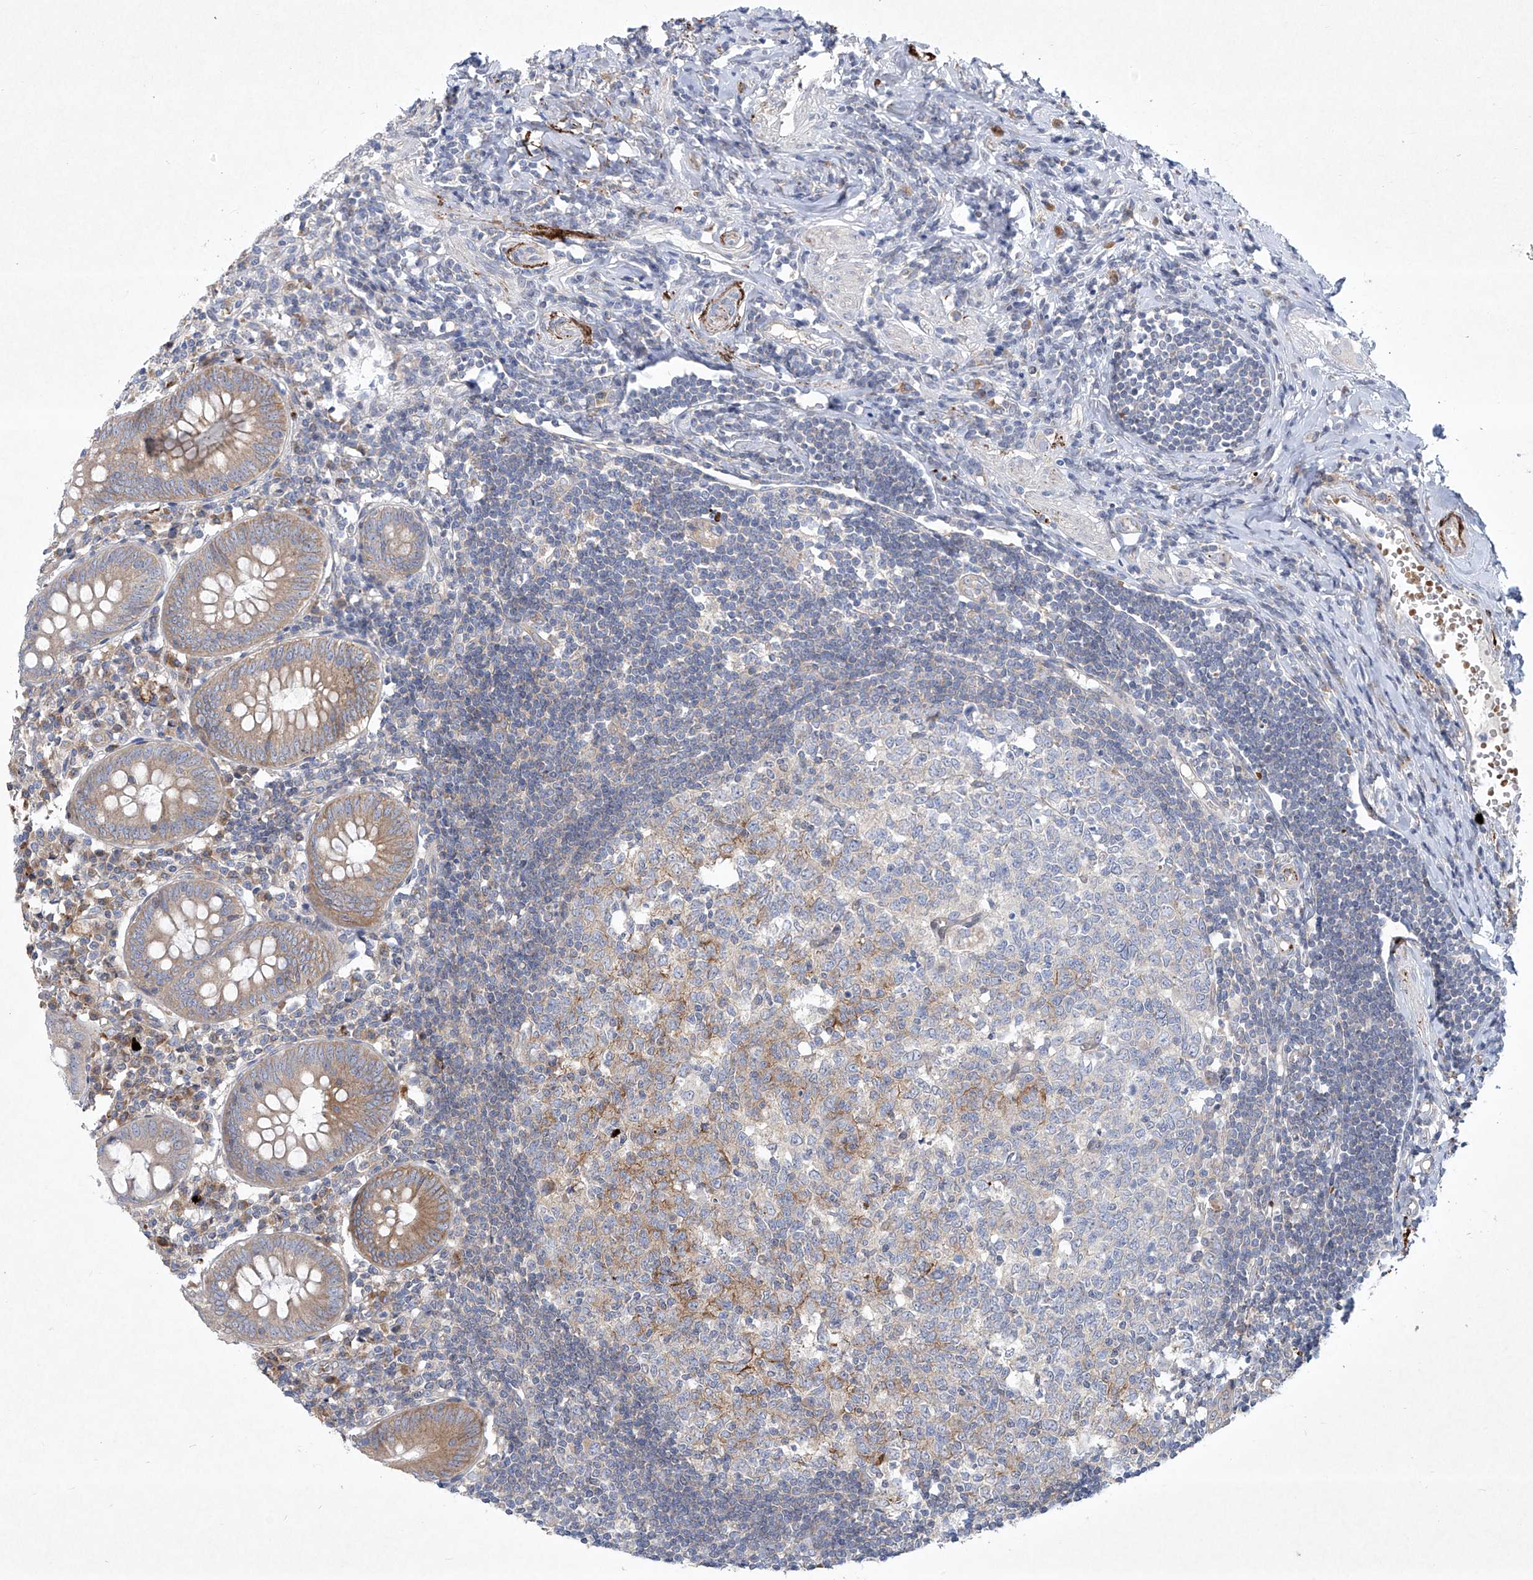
{"staining": {"intensity": "moderate", "quantity": ">75%", "location": "cytoplasmic/membranous"}, "tissue": "appendix", "cell_type": "Glandular cells", "image_type": "normal", "snomed": [{"axis": "morphology", "description": "Normal tissue, NOS"}, {"axis": "topography", "description": "Appendix"}], "caption": "Glandular cells reveal medium levels of moderate cytoplasmic/membranous staining in approximately >75% of cells in normal human appendix.", "gene": "TJAP1", "patient": {"sex": "female", "age": 54}}